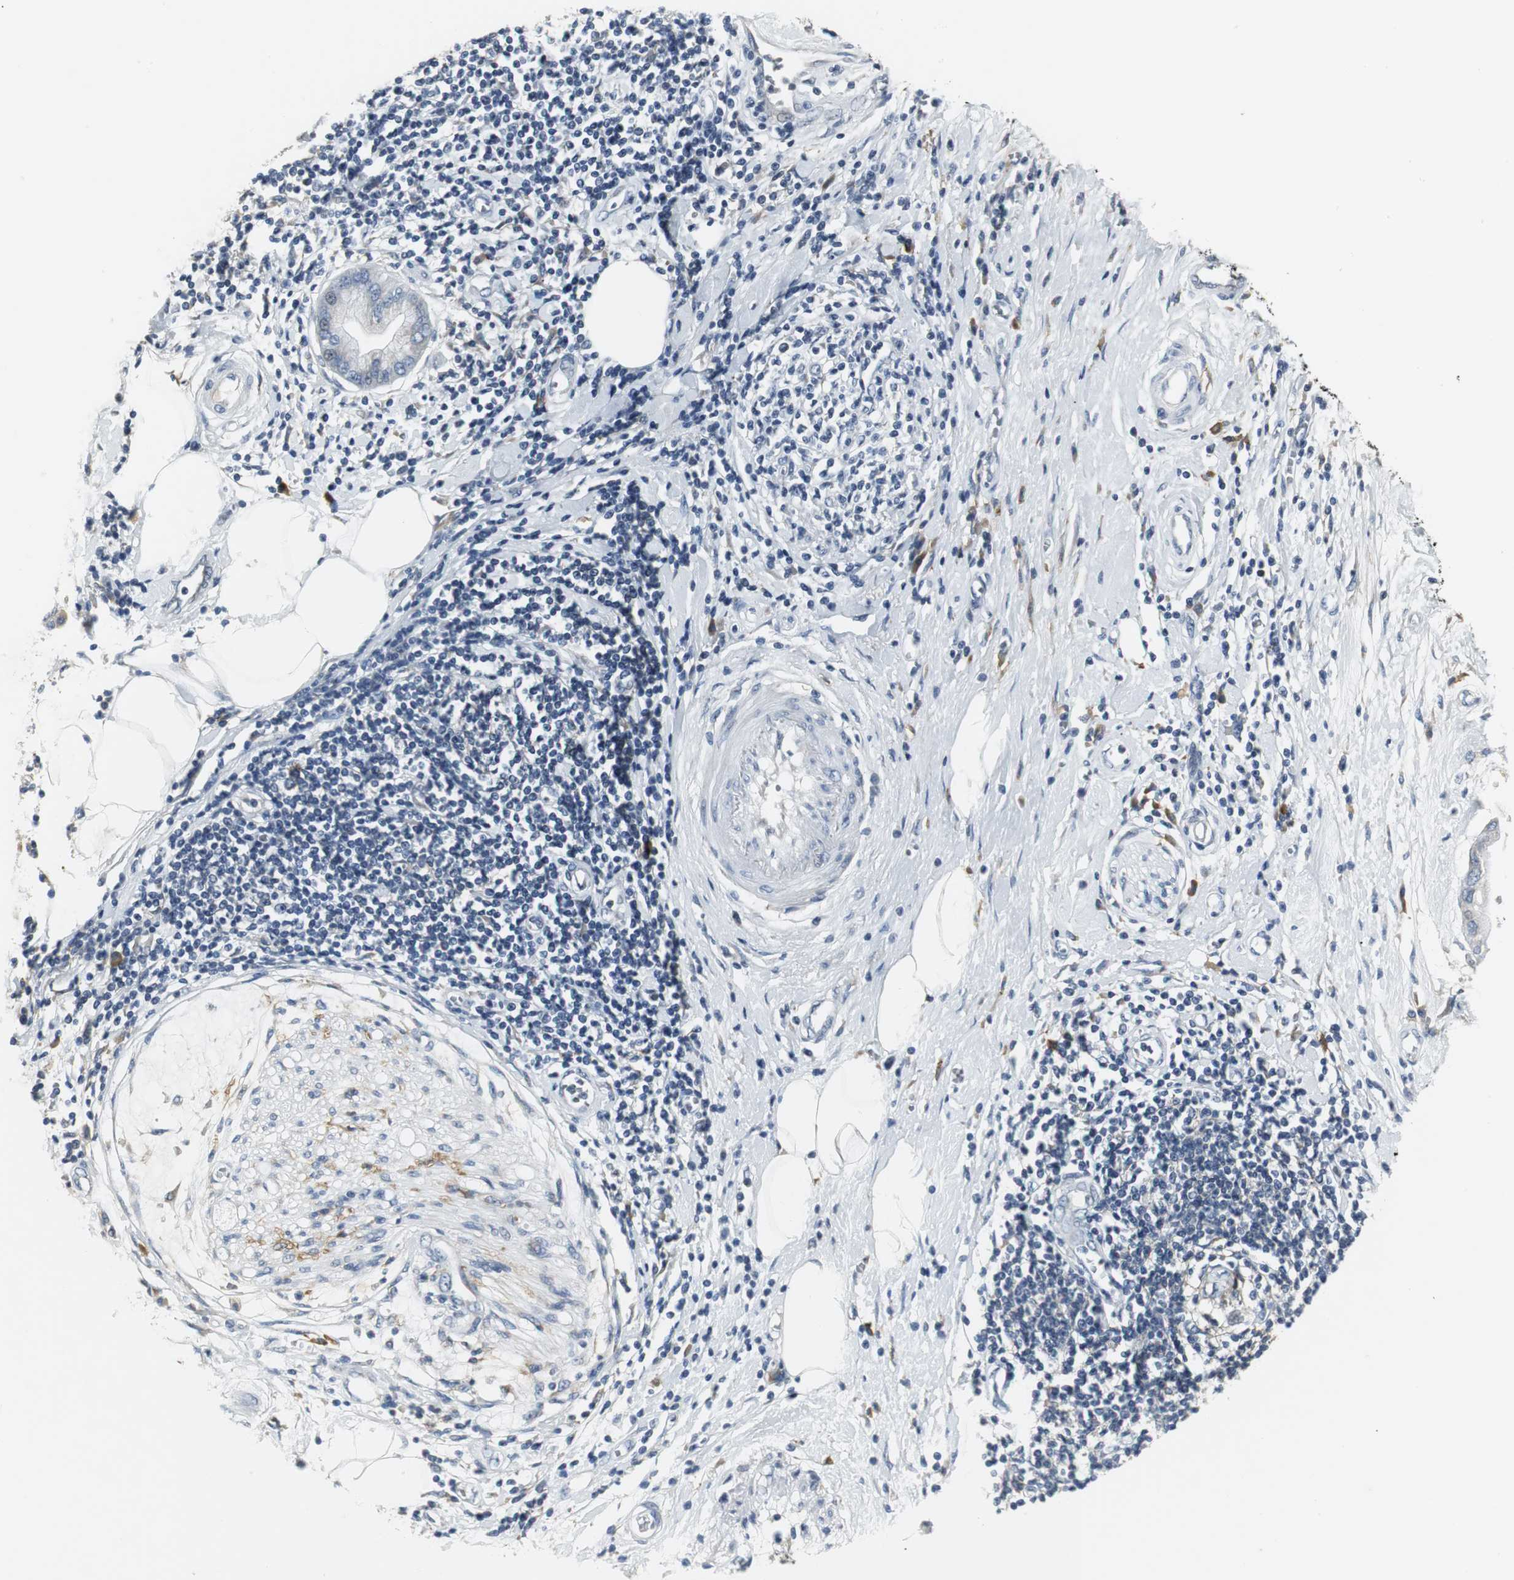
{"staining": {"intensity": "weak", "quantity": "<25%", "location": "cytoplasmic/membranous,nuclear"}, "tissue": "pancreatic cancer", "cell_type": "Tumor cells", "image_type": "cancer", "snomed": [{"axis": "morphology", "description": "Adenocarcinoma, NOS"}, {"axis": "morphology", "description": "Adenocarcinoma, metastatic, NOS"}, {"axis": "topography", "description": "Lymph node"}, {"axis": "topography", "description": "Pancreas"}, {"axis": "topography", "description": "Duodenum"}], "caption": "This is a photomicrograph of immunohistochemistry staining of pancreatic cancer, which shows no expression in tumor cells. (DAB (3,3'-diaminobenzidine) immunohistochemistry (IHC) with hematoxylin counter stain).", "gene": "SLC2A5", "patient": {"sex": "female", "age": 64}}